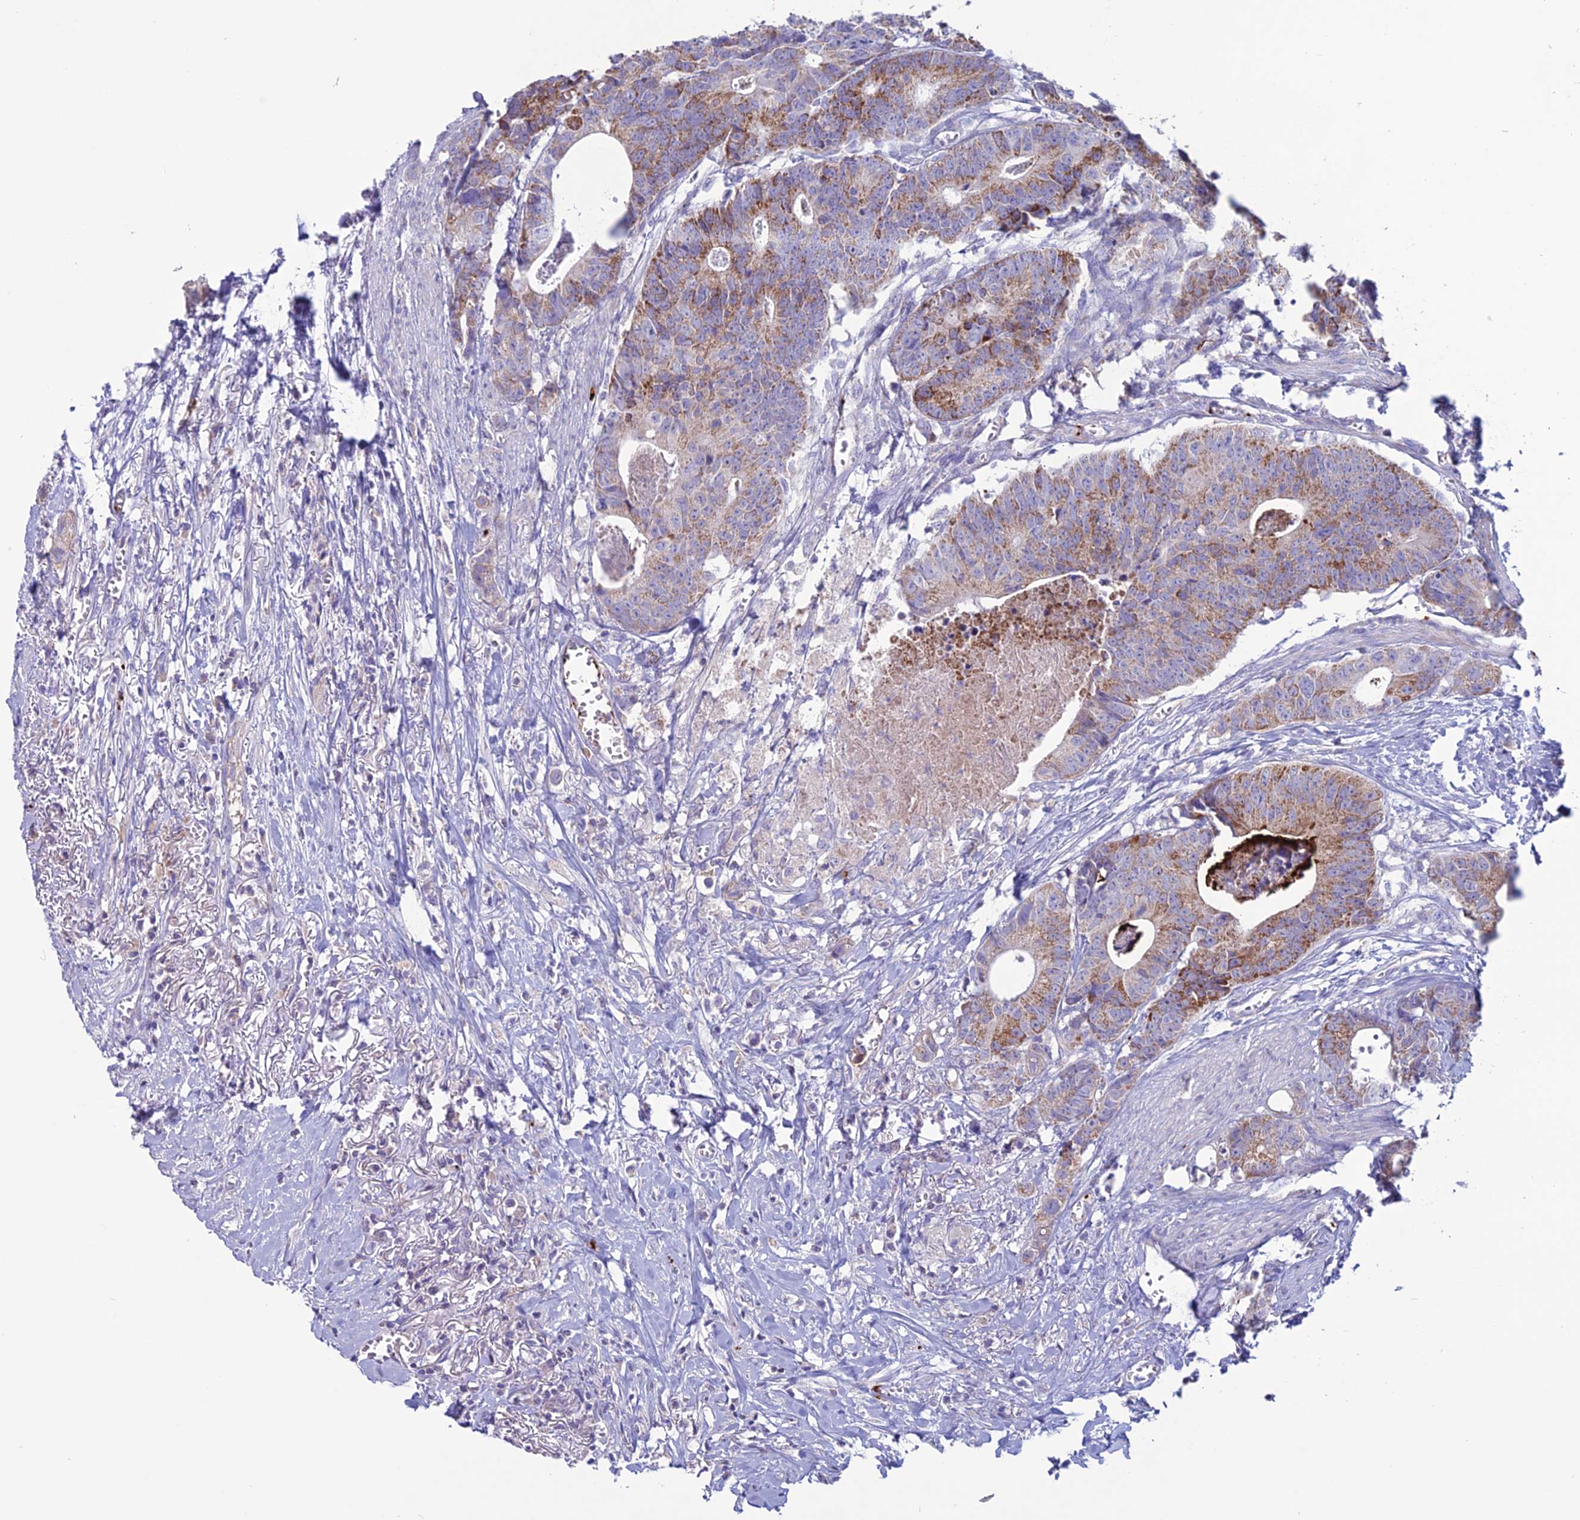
{"staining": {"intensity": "moderate", "quantity": ">75%", "location": "cytoplasmic/membranous"}, "tissue": "colorectal cancer", "cell_type": "Tumor cells", "image_type": "cancer", "snomed": [{"axis": "morphology", "description": "Adenocarcinoma, NOS"}, {"axis": "topography", "description": "Colon"}], "caption": "Protein staining demonstrates moderate cytoplasmic/membranous expression in about >75% of tumor cells in colorectal cancer (adenocarcinoma).", "gene": "C21orf140", "patient": {"sex": "female", "age": 57}}